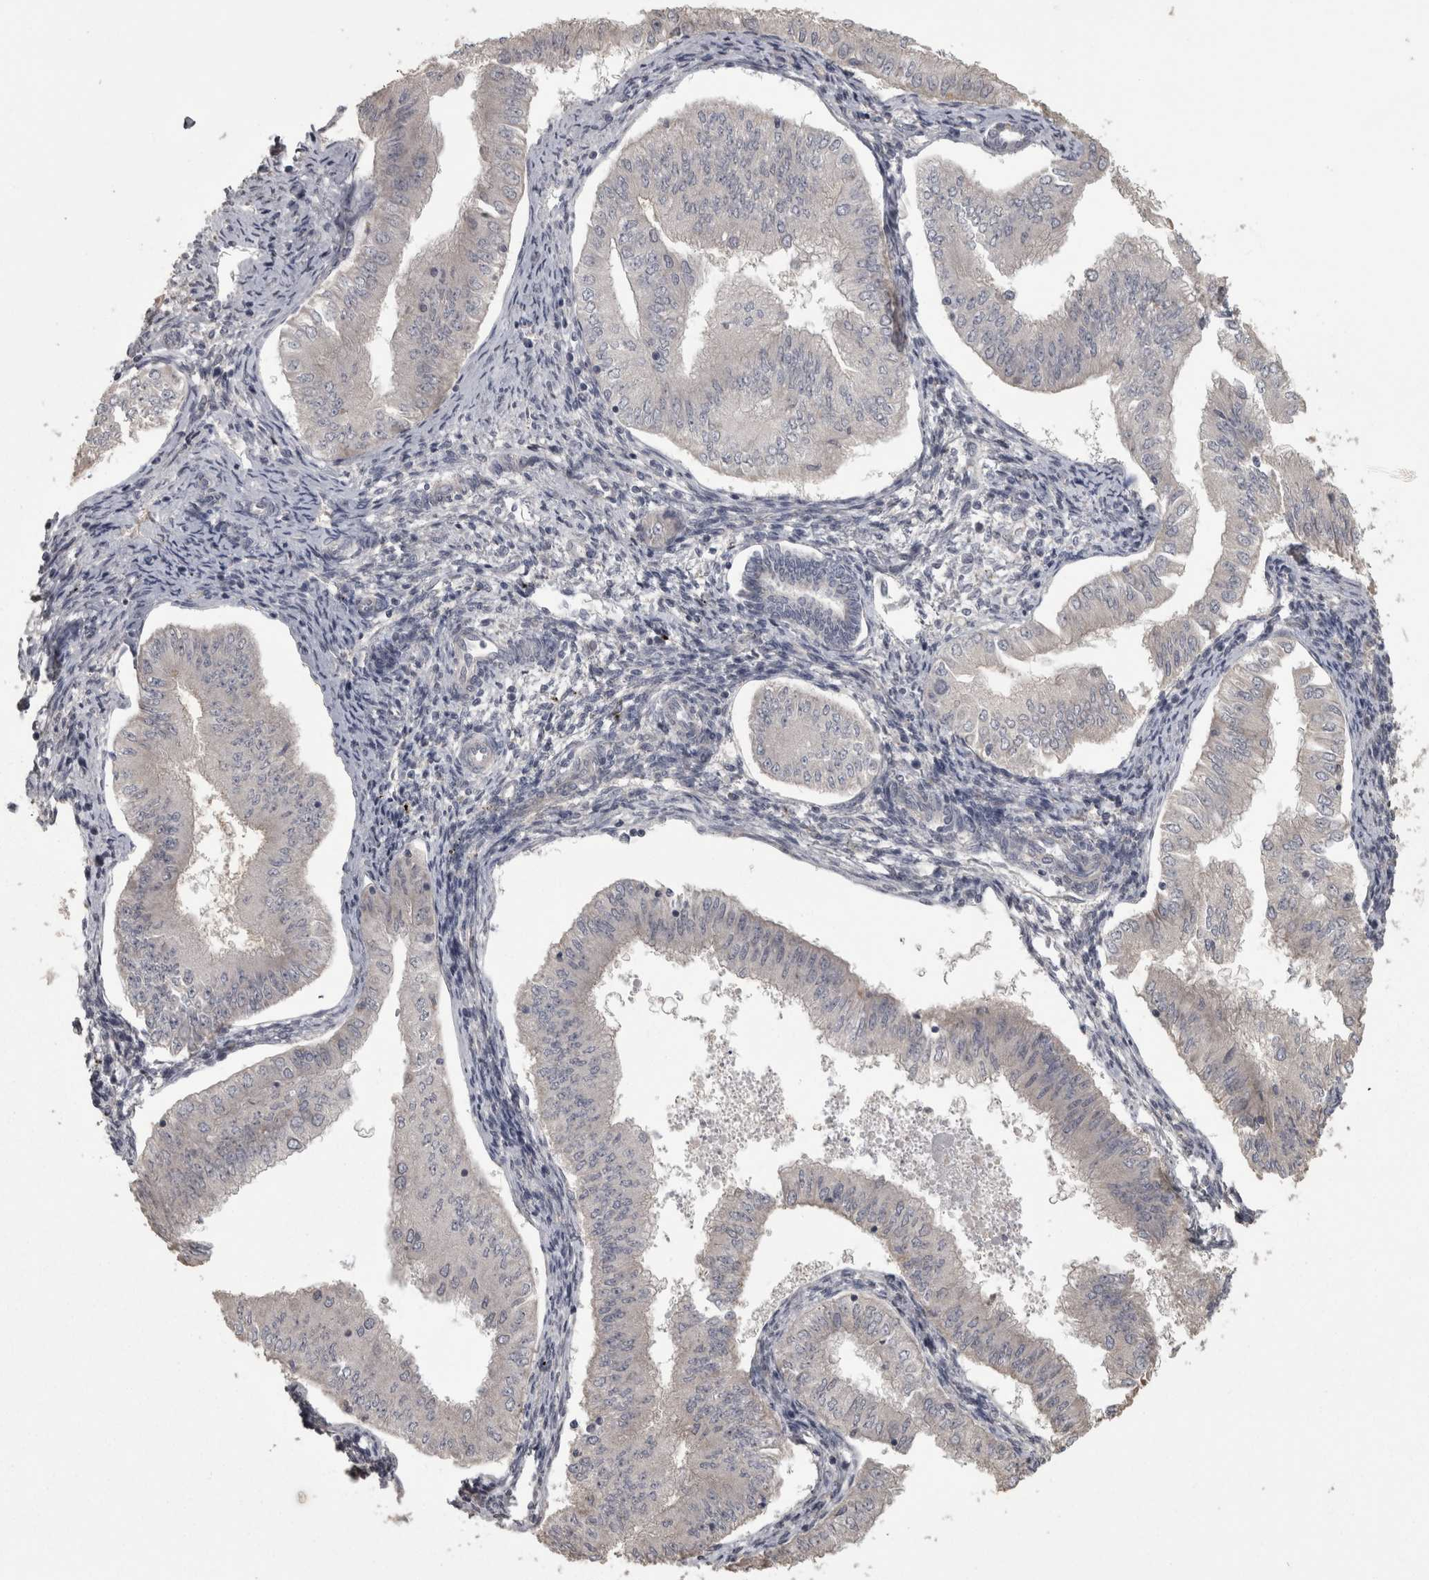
{"staining": {"intensity": "negative", "quantity": "none", "location": "none"}, "tissue": "endometrial cancer", "cell_type": "Tumor cells", "image_type": "cancer", "snomed": [{"axis": "morphology", "description": "Normal tissue, NOS"}, {"axis": "morphology", "description": "Adenocarcinoma, NOS"}, {"axis": "topography", "description": "Endometrium"}], "caption": "The image shows no staining of tumor cells in endometrial adenocarcinoma. Brightfield microscopy of immunohistochemistry (IHC) stained with DAB (brown) and hematoxylin (blue), captured at high magnification.", "gene": "RAB29", "patient": {"sex": "female", "age": 53}}